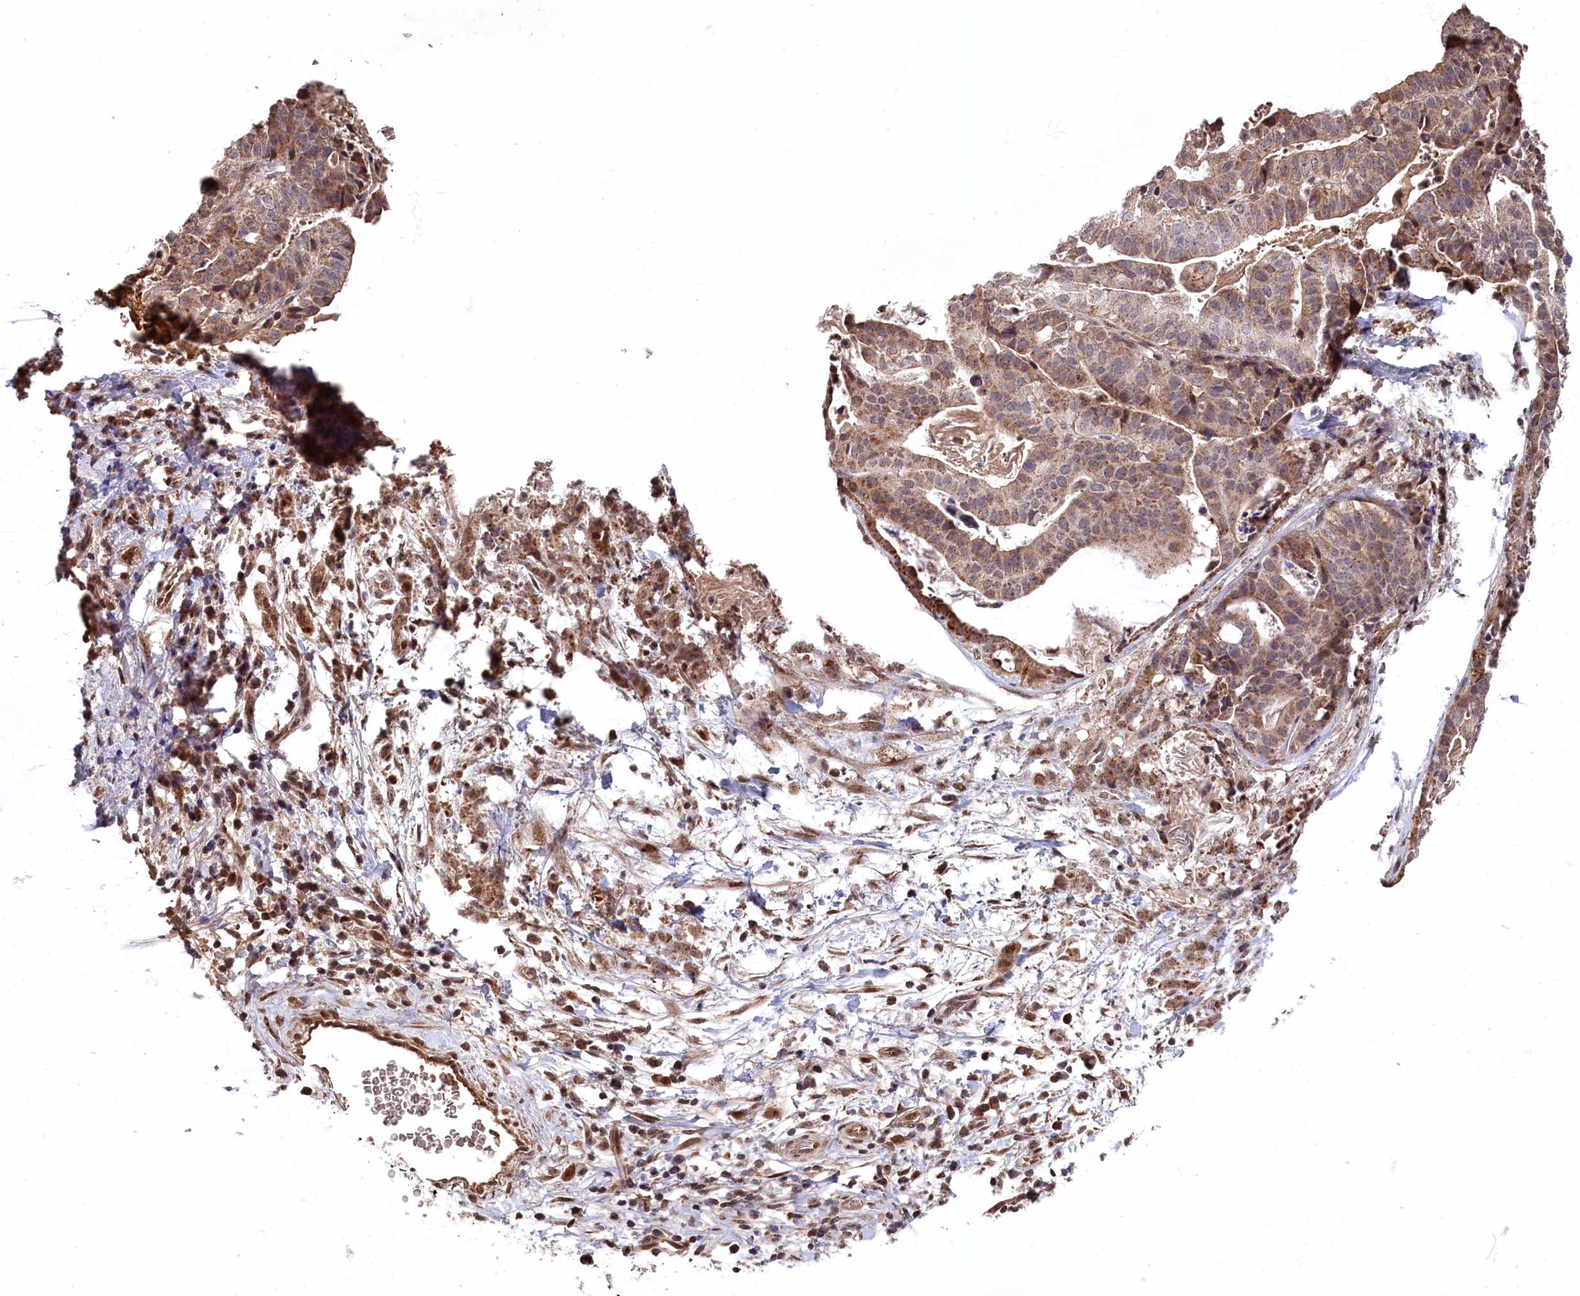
{"staining": {"intensity": "moderate", "quantity": ">75%", "location": "cytoplasmic/membranous"}, "tissue": "stomach cancer", "cell_type": "Tumor cells", "image_type": "cancer", "snomed": [{"axis": "morphology", "description": "Adenocarcinoma, NOS"}, {"axis": "topography", "description": "Stomach"}], "caption": "About >75% of tumor cells in stomach adenocarcinoma demonstrate moderate cytoplasmic/membranous protein staining as visualized by brown immunohistochemical staining.", "gene": "CLPX", "patient": {"sex": "male", "age": 48}}